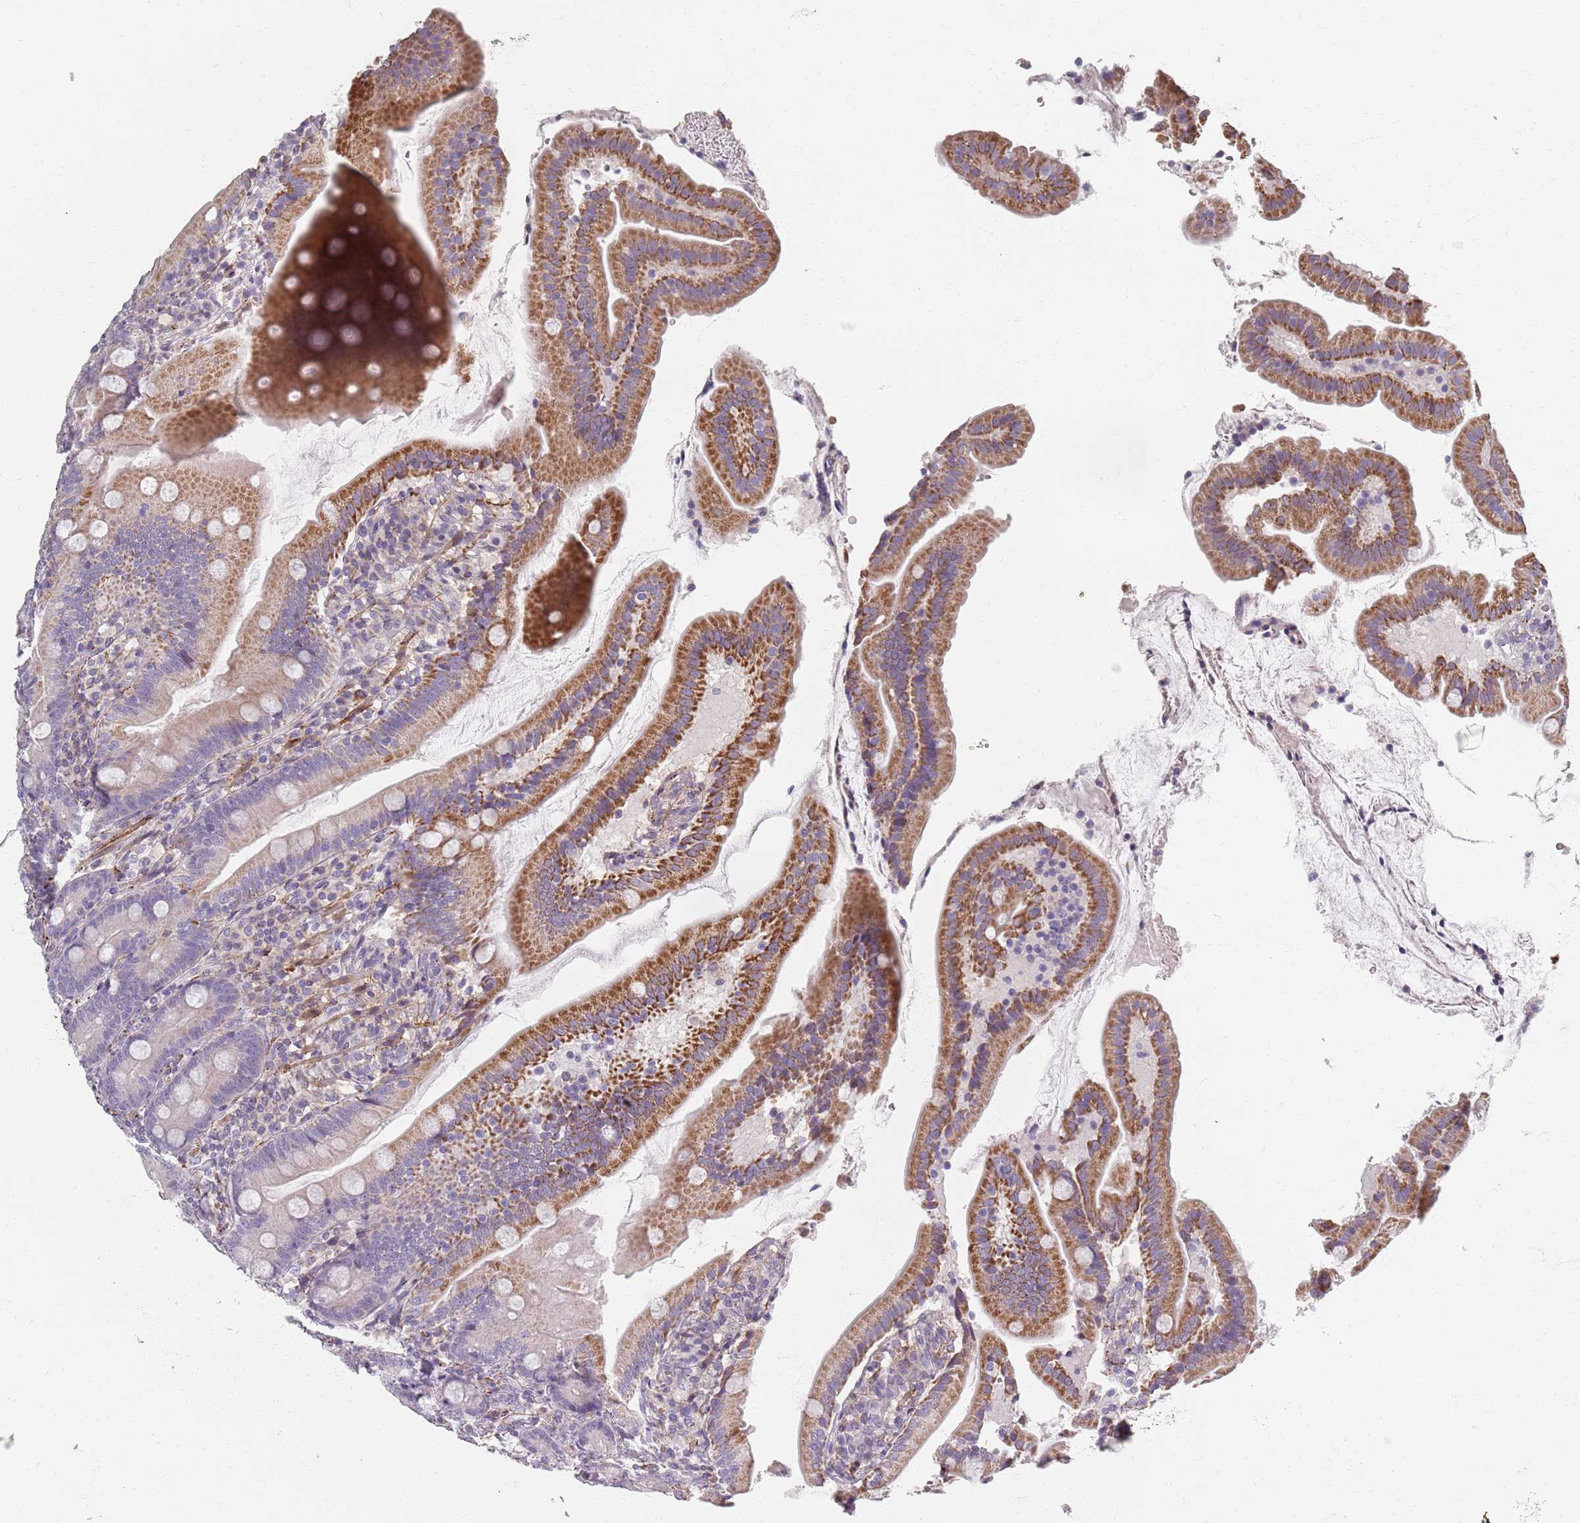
{"staining": {"intensity": "moderate", "quantity": "25%-75%", "location": "cytoplasmic/membranous"}, "tissue": "duodenum", "cell_type": "Glandular cells", "image_type": "normal", "snomed": [{"axis": "morphology", "description": "Normal tissue, NOS"}, {"axis": "topography", "description": "Duodenum"}], "caption": "Immunohistochemistry (IHC) histopathology image of benign duodenum: human duodenum stained using immunohistochemistry (IHC) shows medium levels of moderate protein expression localized specifically in the cytoplasmic/membranous of glandular cells, appearing as a cytoplasmic/membranous brown color.", "gene": "SYNGR3", "patient": {"sex": "female", "age": 67}}